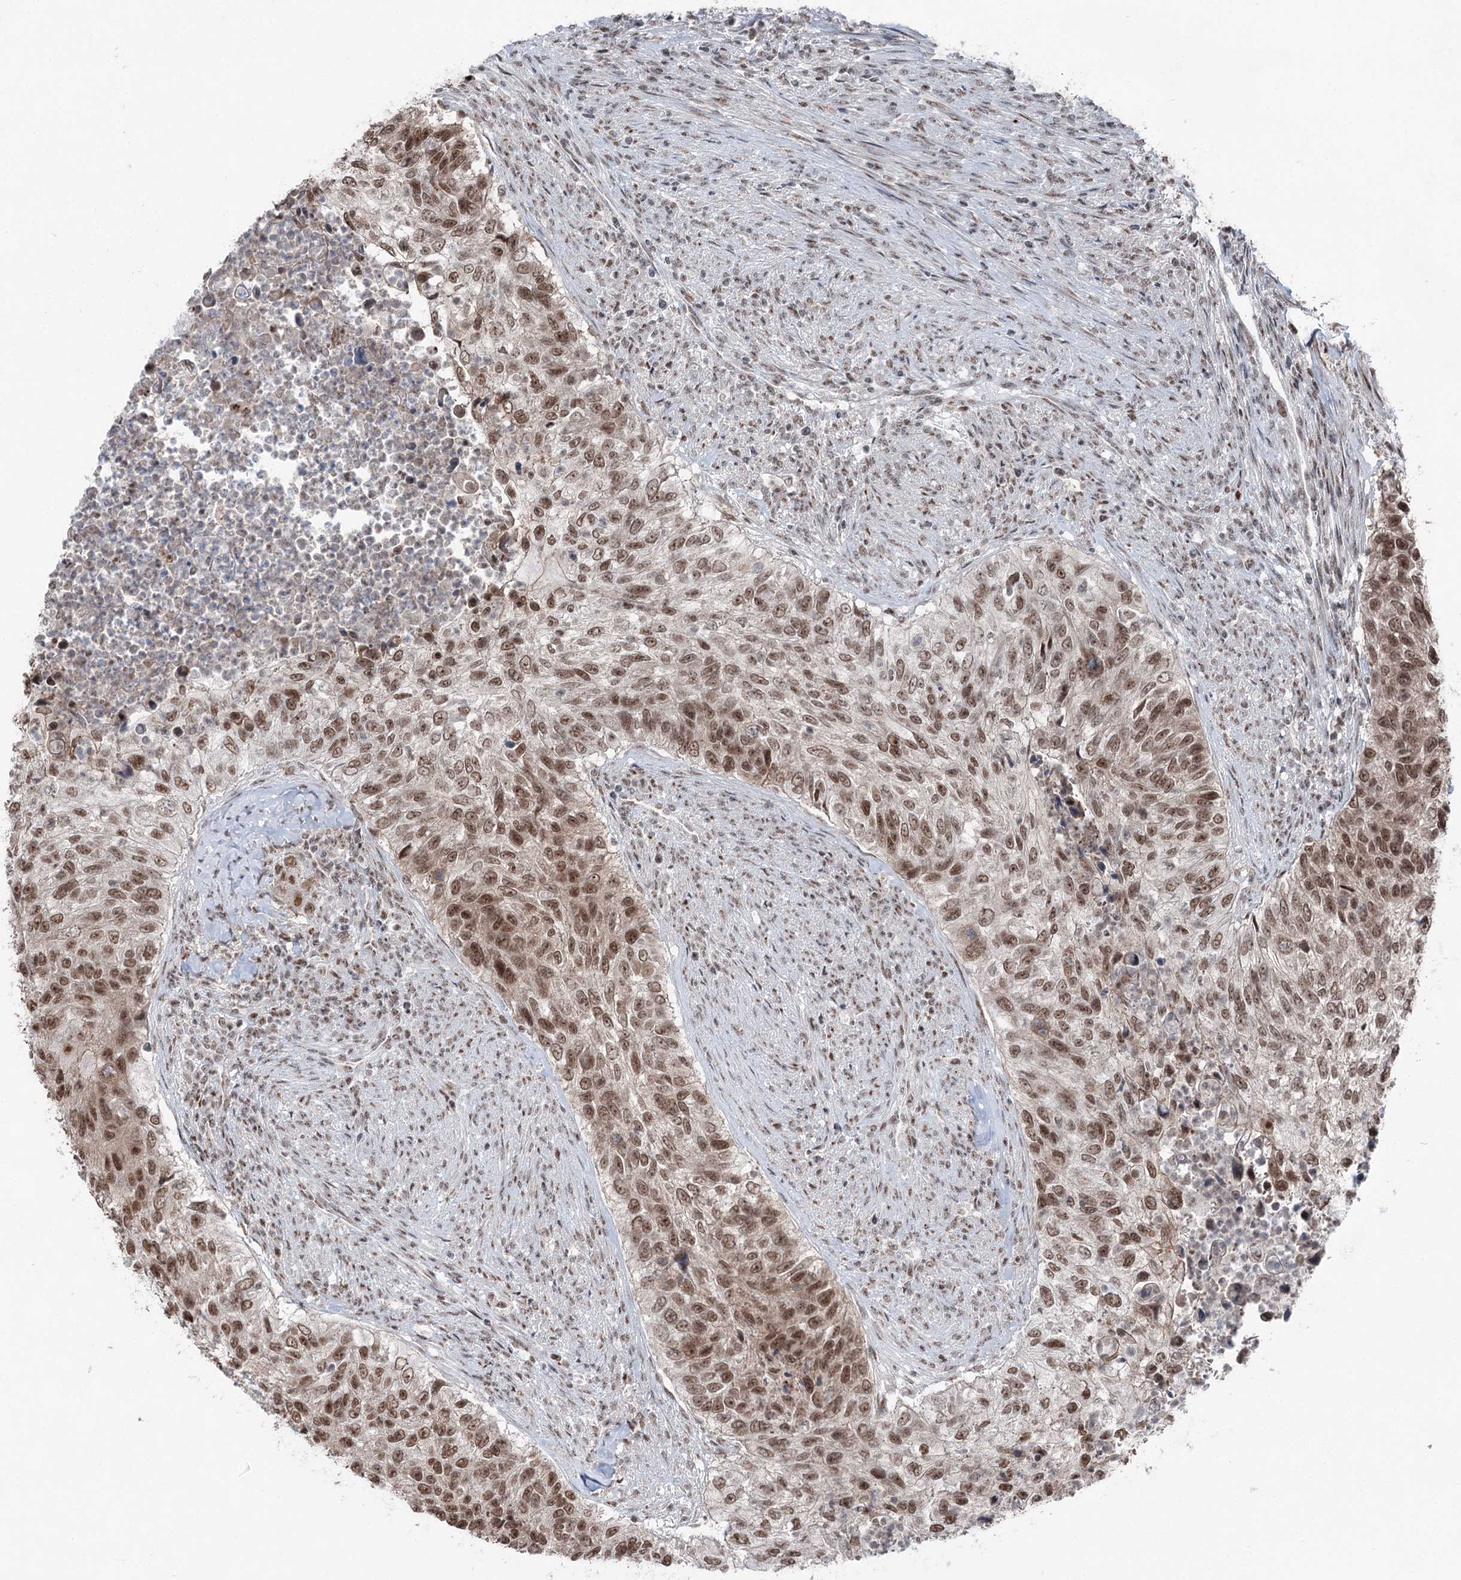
{"staining": {"intensity": "moderate", "quantity": ">75%", "location": "nuclear"}, "tissue": "urothelial cancer", "cell_type": "Tumor cells", "image_type": "cancer", "snomed": [{"axis": "morphology", "description": "Urothelial carcinoma, High grade"}, {"axis": "topography", "description": "Urinary bladder"}], "caption": "Immunohistochemistry photomicrograph of neoplastic tissue: human urothelial carcinoma (high-grade) stained using immunohistochemistry (IHC) shows medium levels of moderate protein expression localized specifically in the nuclear of tumor cells, appearing as a nuclear brown color.", "gene": "ZCCHC8", "patient": {"sex": "female", "age": 60}}